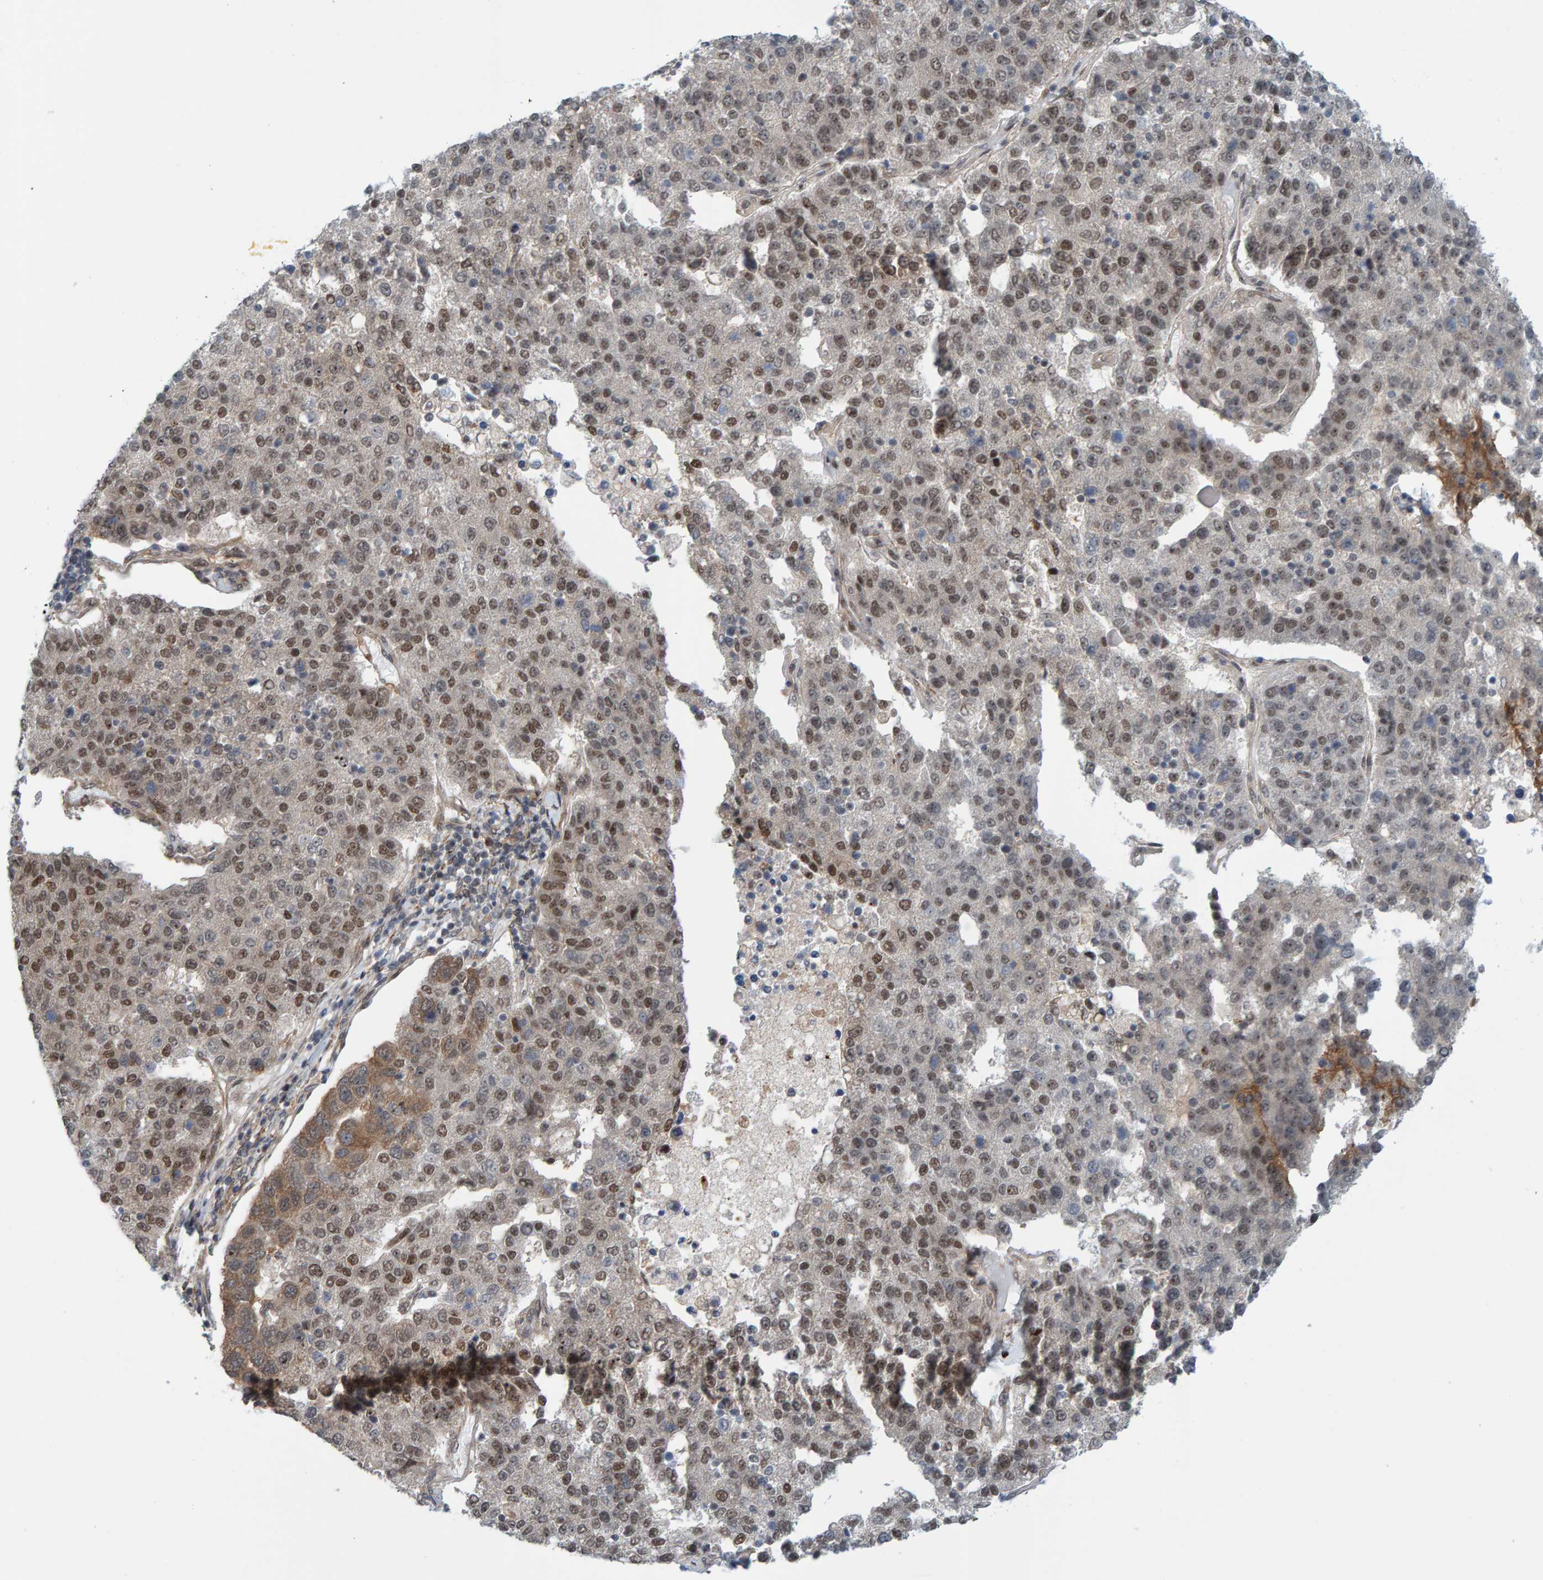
{"staining": {"intensity": "weak", "quantity": "25%-75%", "location": "nuclear"}, "tissue": "pancreatic cancer", "cell_type": "Tumor cells", "image_type": "cancer", "snomed": [{"axis": "morphology", "description": "Adenocarcinoma, NOS"}, {"axis": "topography", "description": "Pancreas"}], "caption": "IHC micrograph of human pancreatic cancer (adenocarcinoma) stained for a protein (brown), which displays low levels of weak nuclear staining in approximately 25%-75% of tumor cells.", "gene": "ZNF366", "patient": {"sex": "female", "age": 61}}